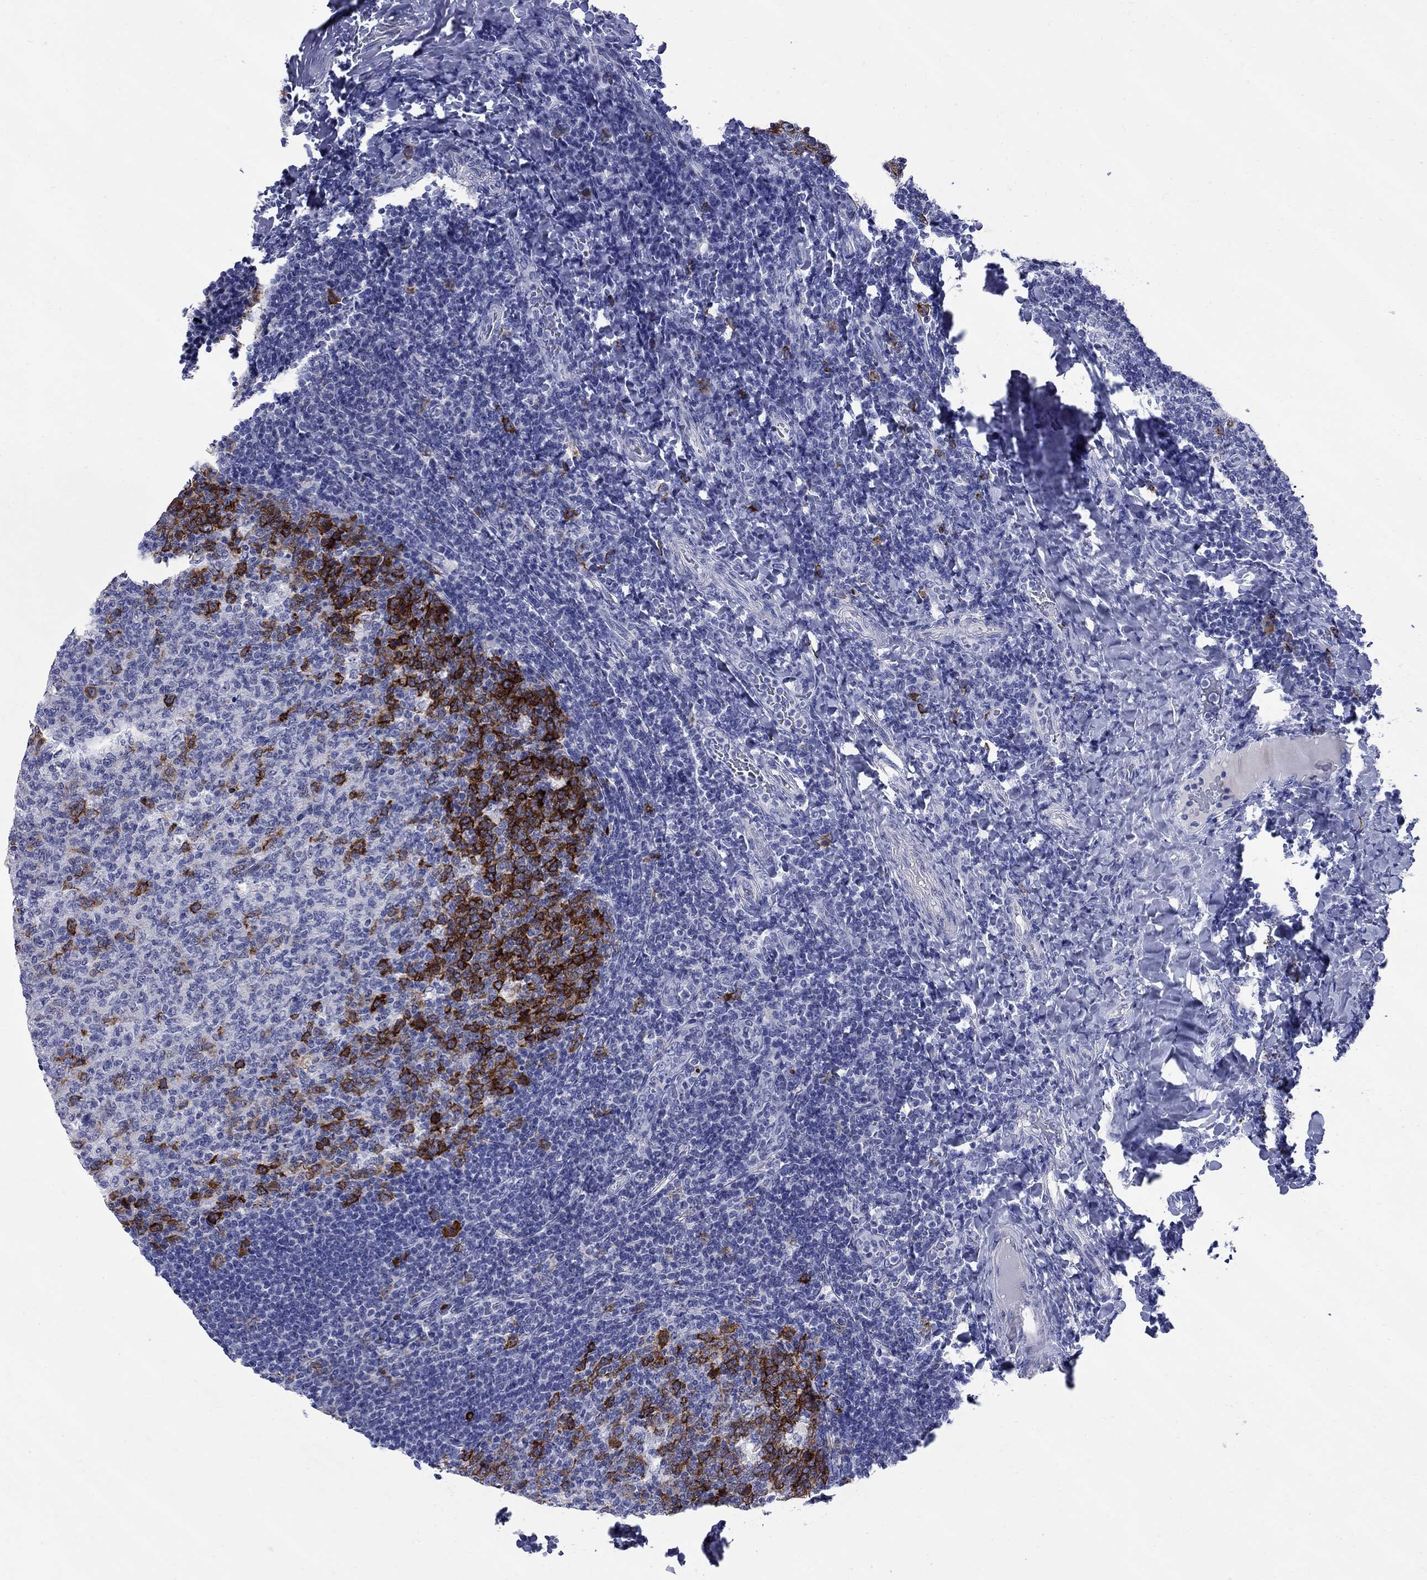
{"staining": {"intensity": "strong", "quantity": "25%-75%", "location": "cytoplasmic/membranous"}, "tissue": "tonsil", "cell_type": "Germinal center cells", "image_type": "normal", "snomed": [{"axis": "morphology", "description": "Normal tissue, NOS"}, {"axis": "topography", "description": "Tonsil"}], "caption": "Human tonsil stained with a brown dye reveals strong cytoplasmic/membranous positive staining in approximately 25%-75% of germinal center cells.", "gene": "TACC3", "patient": {"sex": "female", "age": 10}}